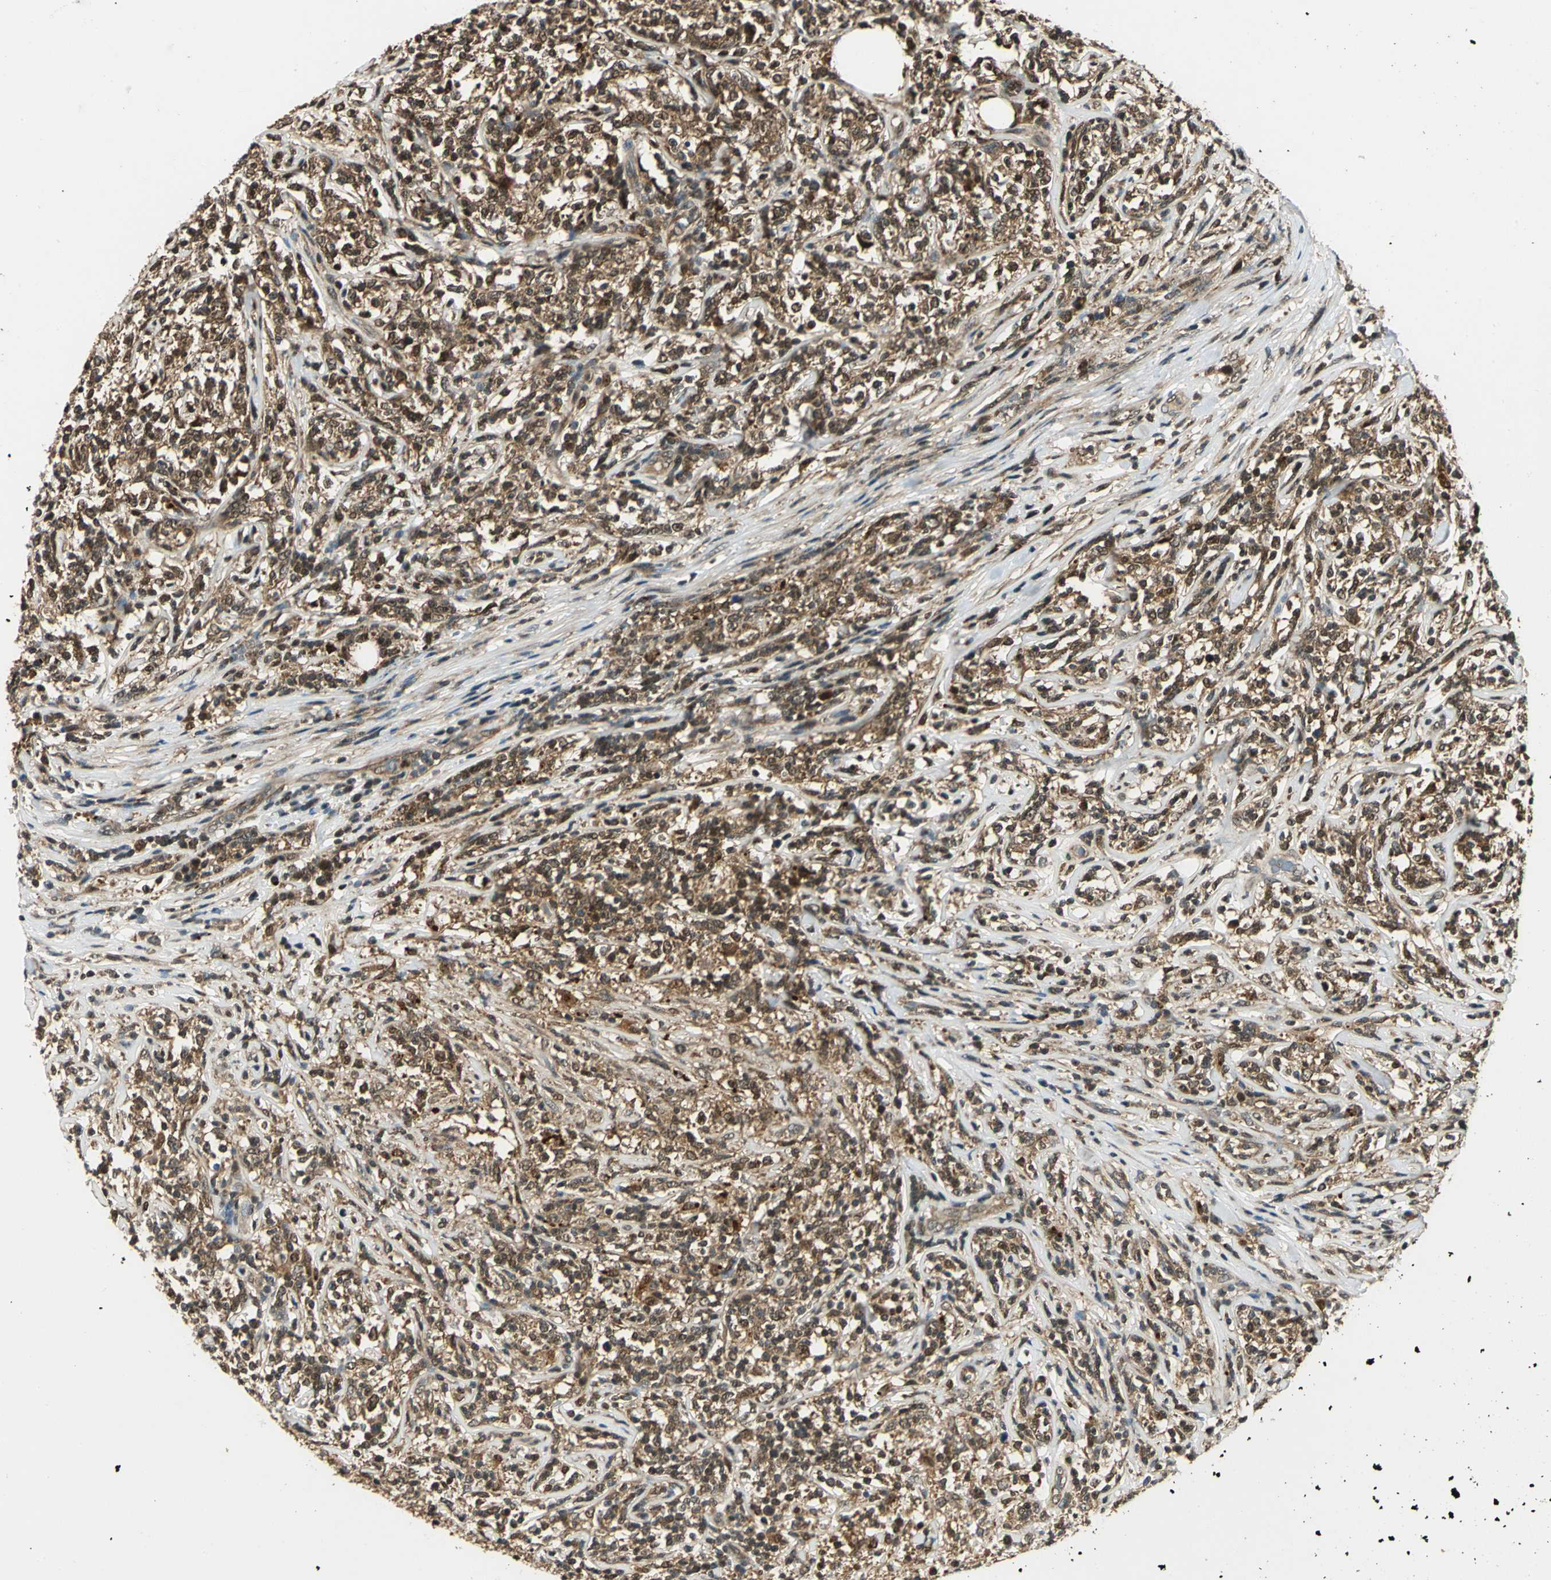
{"staining": {"intensity": "moderate", "quantity": ">75%", "location": "cytoplasmic/membranous,nuclear"}, "tissue": "lymphoma", "cell_type": "Tumor cells", "image_type": "cancer", "snomed": [{"axis": "morphology", "description": "Malignant lymphoma, non-Hodgkin's type, High grade"}, {"axis": "topography", "description": "Lymph node"}], "caption": "Brown immunohistochemical staining in human lymphoma displays moderate cytoplasmic/membranous and nuclear positivity in about >75% of tumor cells.", "gene": "PPP1R13L", "patient": {"sex": "female", "age": 84}}